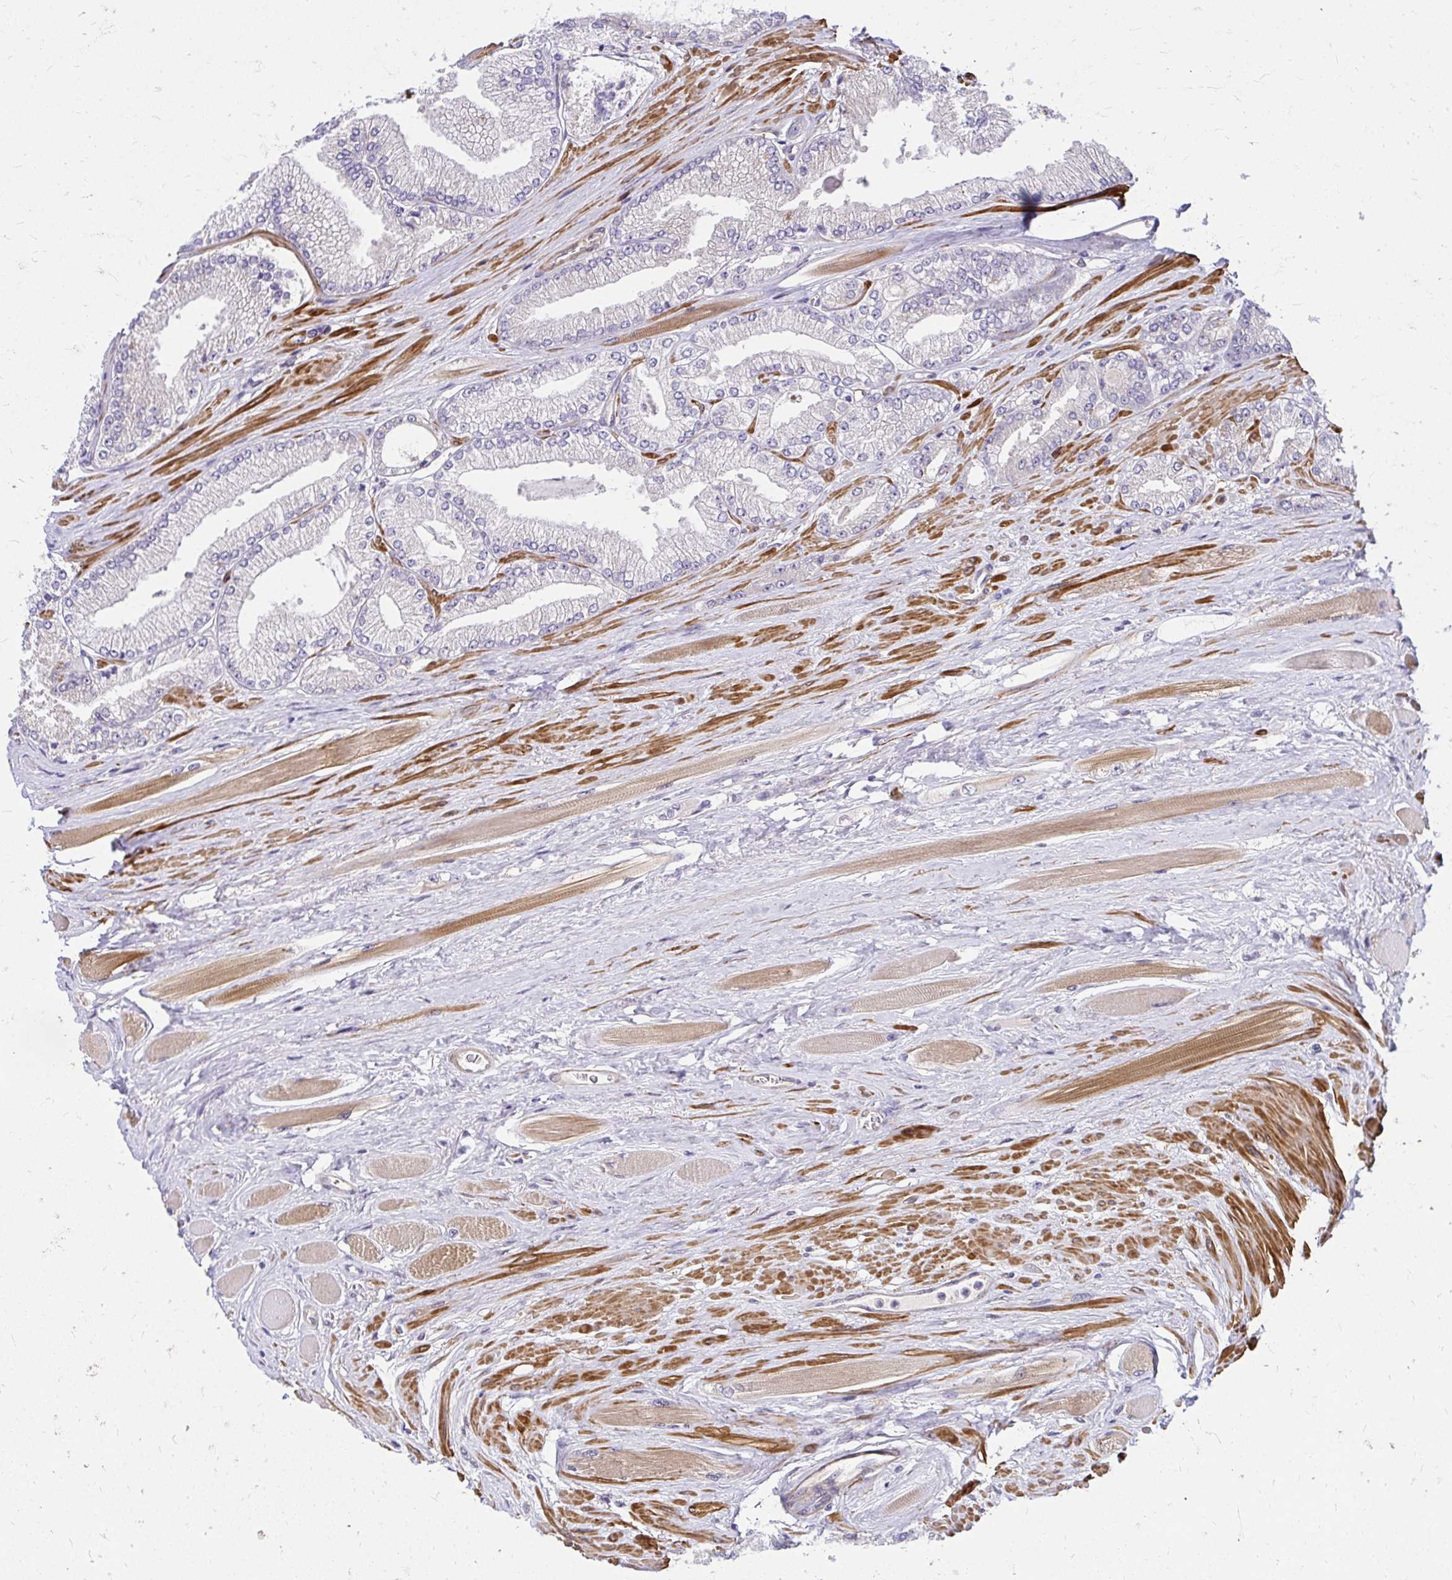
{"staining": {"intensity": "negative", "quantity": "none", "location": "none"}, "tissue": "prostate cancer", "cell_type": "Tumor cells", "image_type": "cancer", "snomed": [{"axis": "morphology", "description": "Adenocarcinoma, Low grade"}, {"axis": "topography", "description": "Prostate"}], "caption": "Immunohistochemistry micrograph of human prostate low-grade adenocarcinoma stained for a protein (brown), which shows no expression in tumor cells.", "gene": "YAP1", "patient": {"sex": "male", "age": 67}}